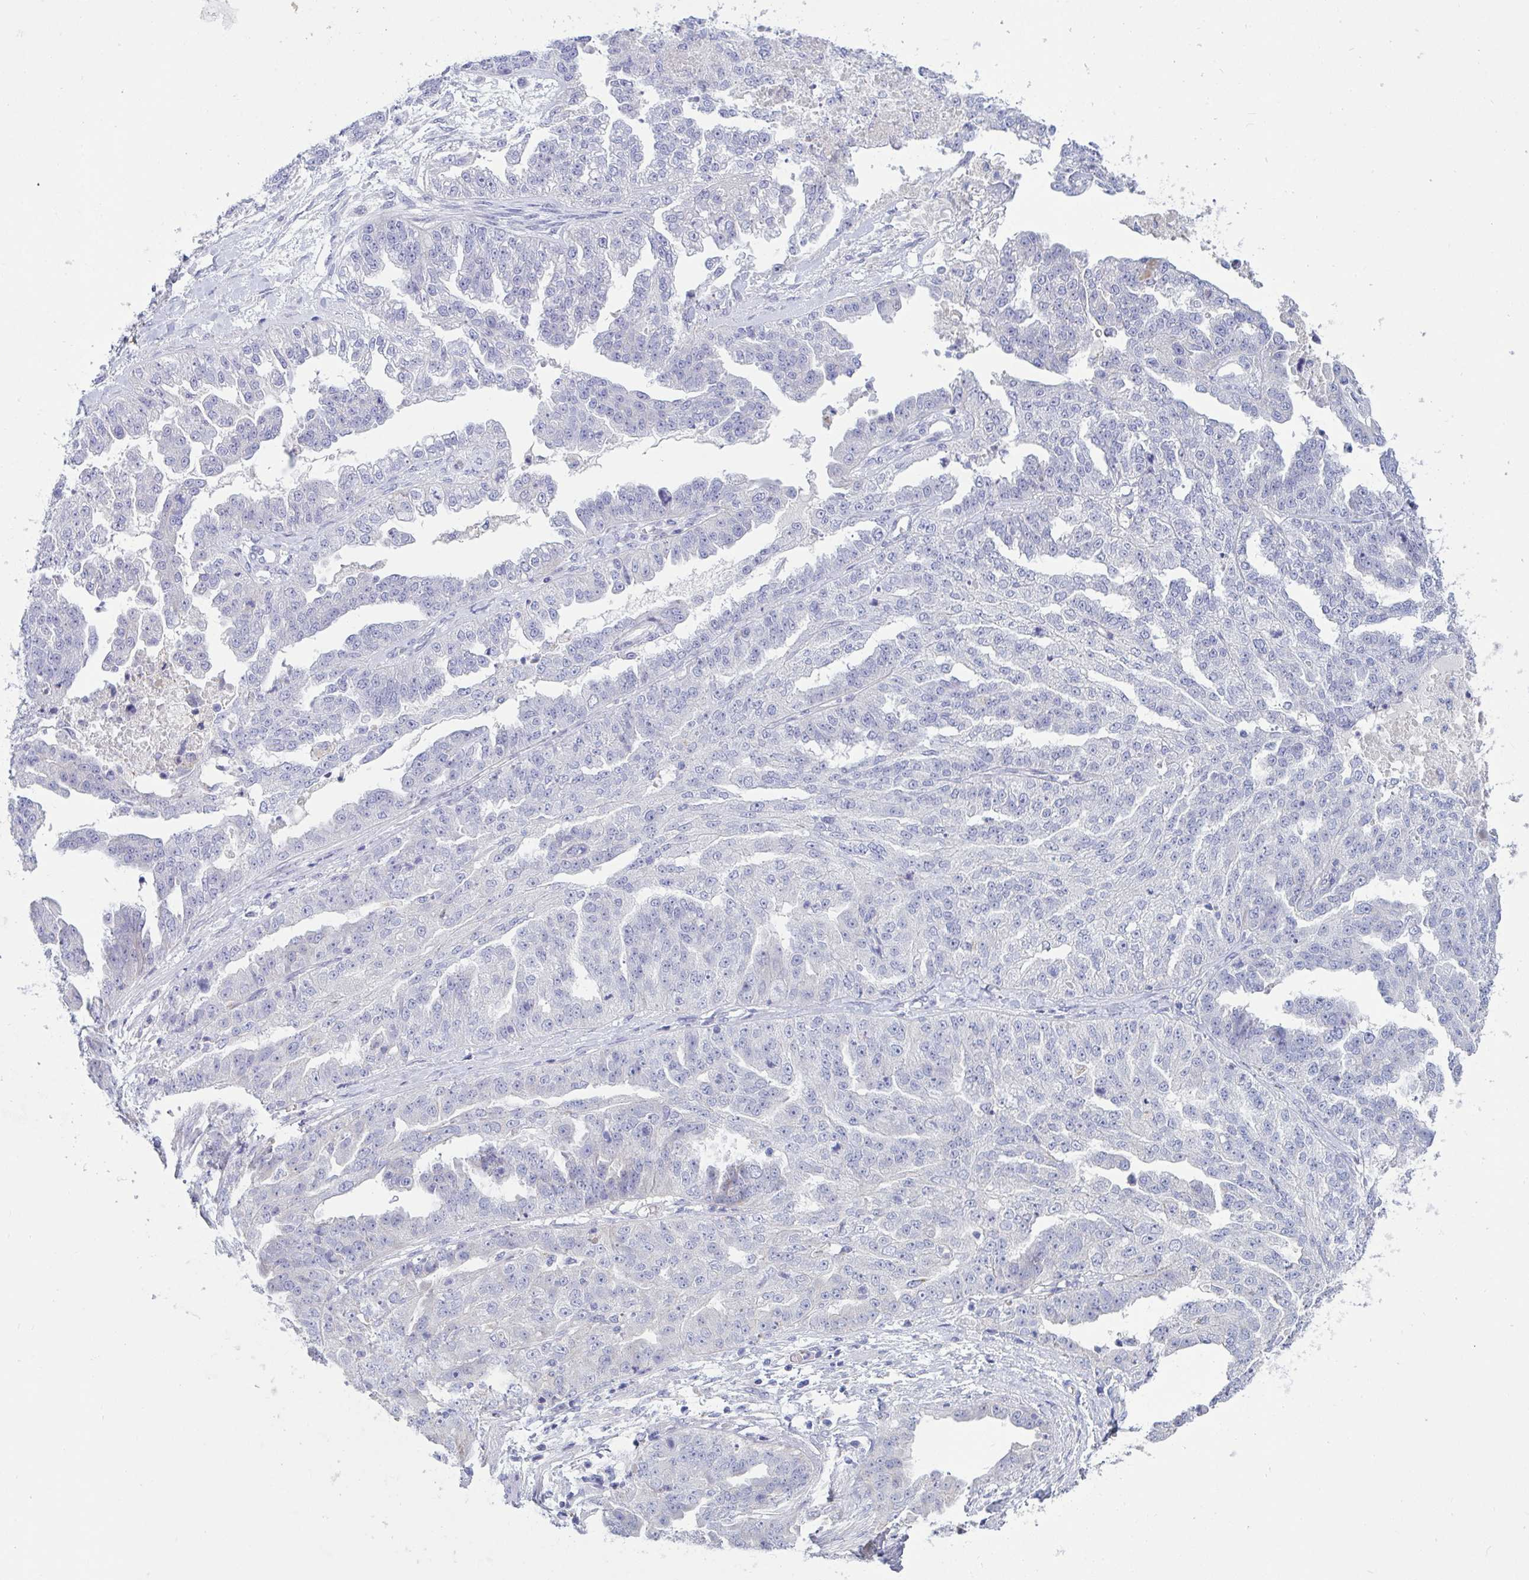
{"staining": {"intensity": "negative", "quantity": "none", "location": "none"}, "tissue": "ovarian cancer", "cell_type": "Tumor cells", "image_type": "cancer", "snomed": [{"axis": "morphology", "description": "Cystadenocarcinoma, serous, NOS"}, {"axis": "topography", "description": "Ovary"}], "caption": "Human ovarian cancer stained for a protein using immunohistochemistry (IHC) demonstrates no expression in tumor cells.", "gene": "TAS2R38", "patient": {"sex": "female", "age": 58}}